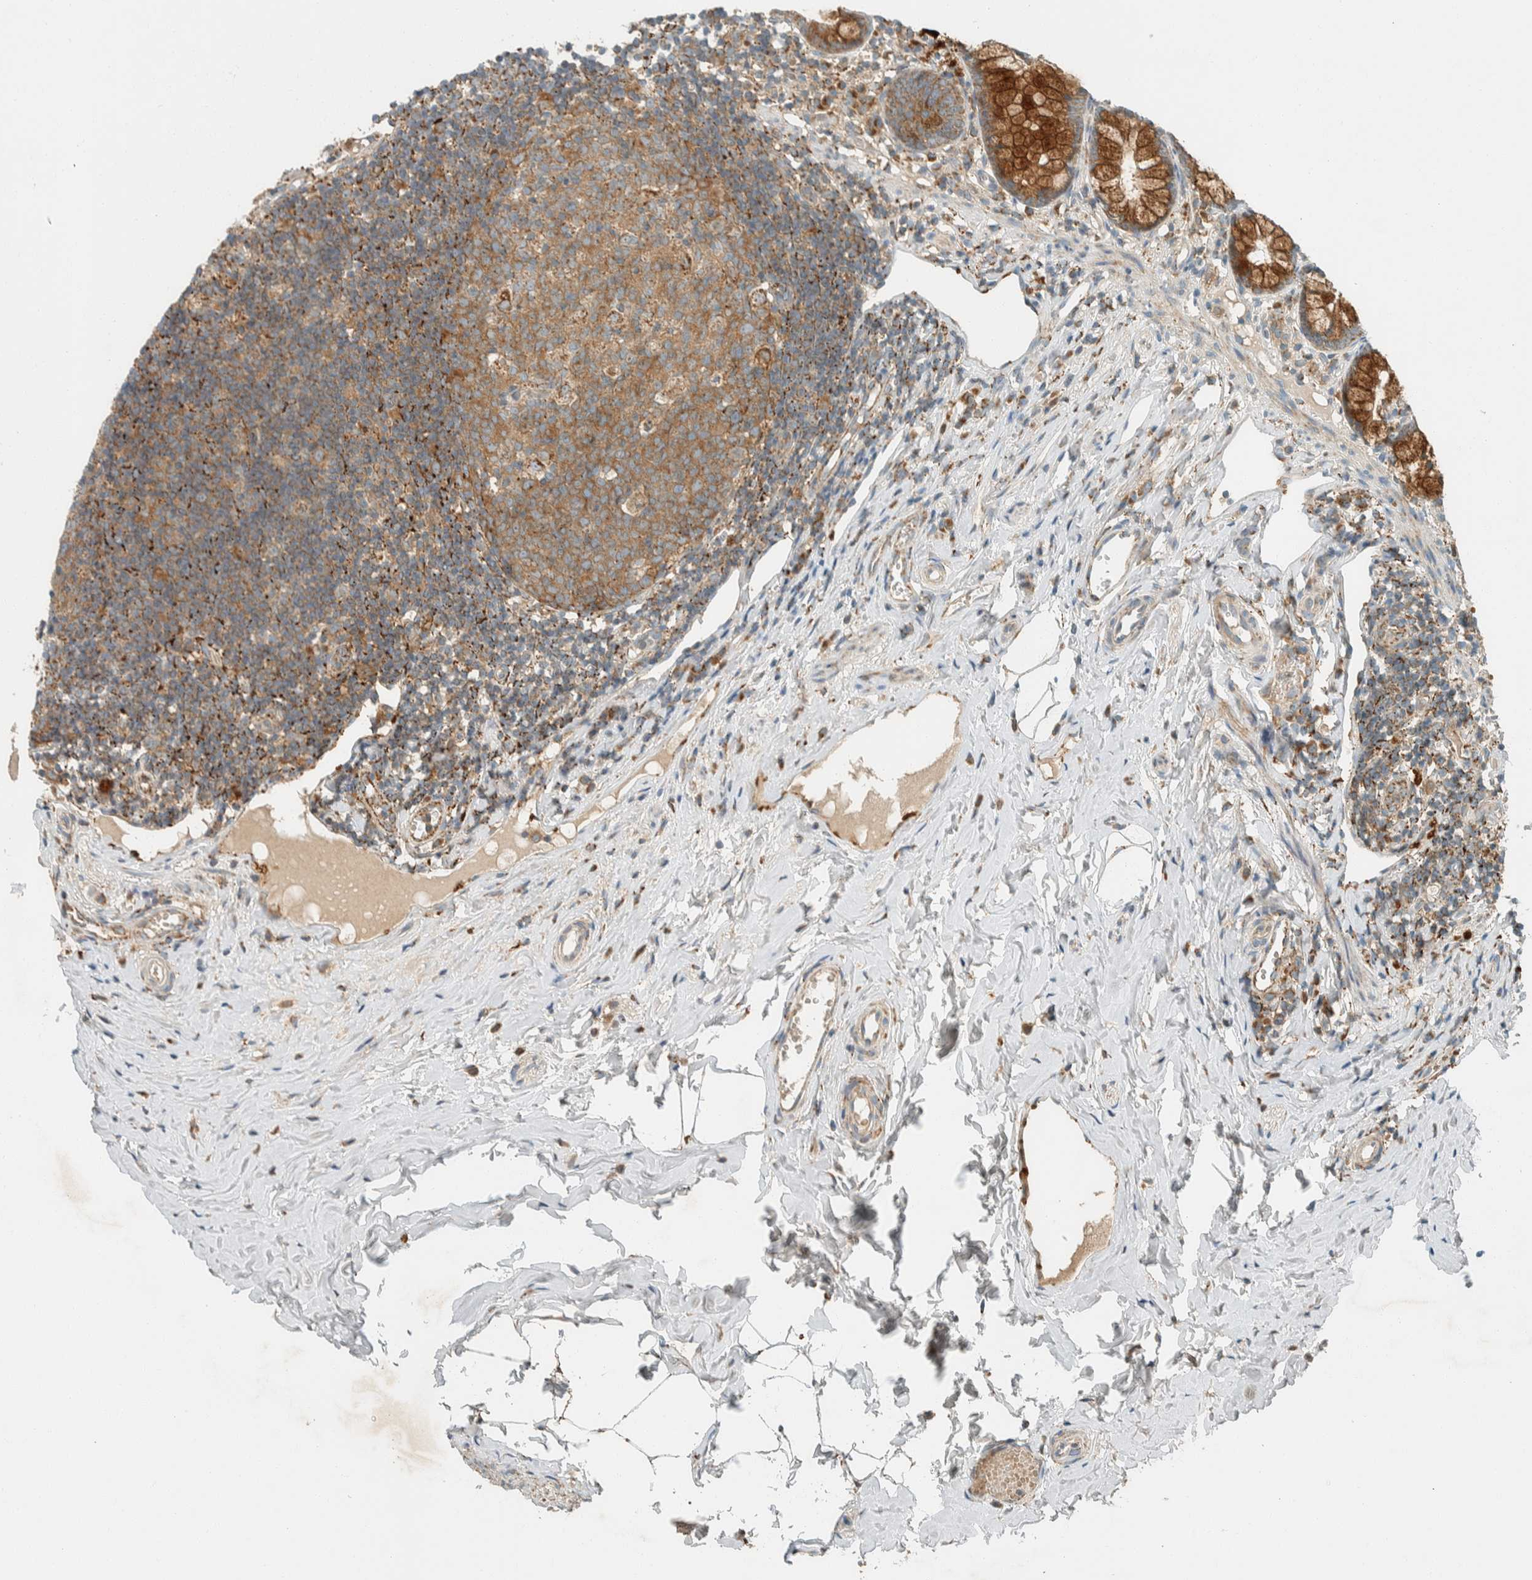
{"staining": {"intensity": "strong", "quantity": ">75%", "location": "cytoplasmic/membranous"}, "tissue": "appendix", "cell_type": "Glandular cells", "image_type": "normal", "snomed": [{"axis": "morphology", "description": "Normal tissue, NOS"}, {"axis": "topography", "description": "Appendix"}], "caption": "Immunohistochemical staining of unremarkable human appendix shows high levels of strong cytoplasmic/membranous staining in about >75% of glandular cells. The staining is performed using DAB brown chromogen to label protein expression. The nuclei are counter-stained blue using hematoxylin.", "gene": "SPAG5", "patient": {"sex": "female", "age": 20}}